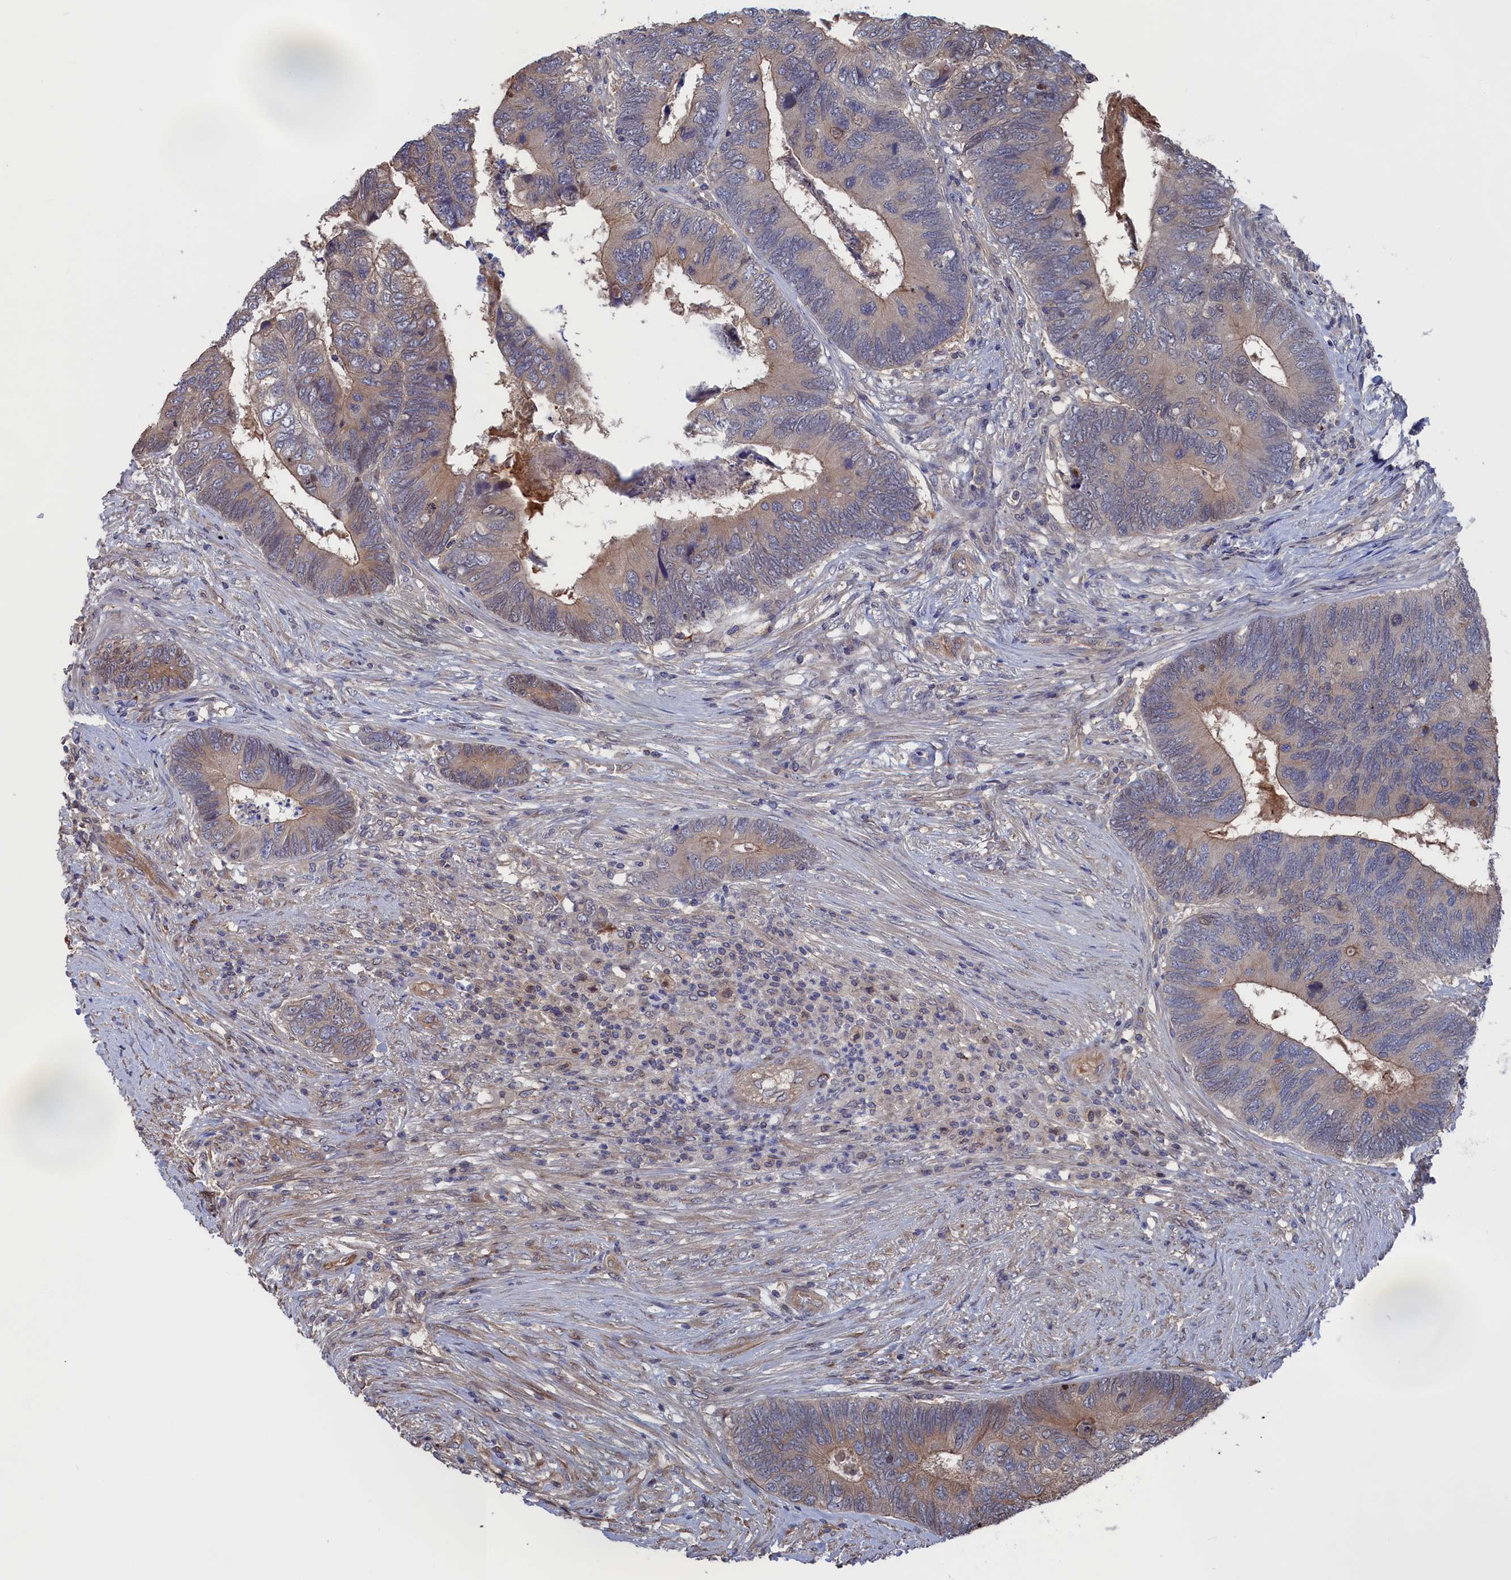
{"staining": {"intensity": "weak", "quantity": "<25%", "location": "cytoplasmic/membranous"}, "tissue": "colorectal cancer", "cell_type": "Tumor cells", "image_type": "cancer", "snomed": [{"axis": "morphology", "description": "Adenocarcinoma, NOS"}, {"axis": "topography", "description": "Colon"}], "caption": "The micrograph reveals no staining of tumor cells in colorectal cancer.", "gene": "NUTF2", "patient": {"sex": "female", "age": 67}}